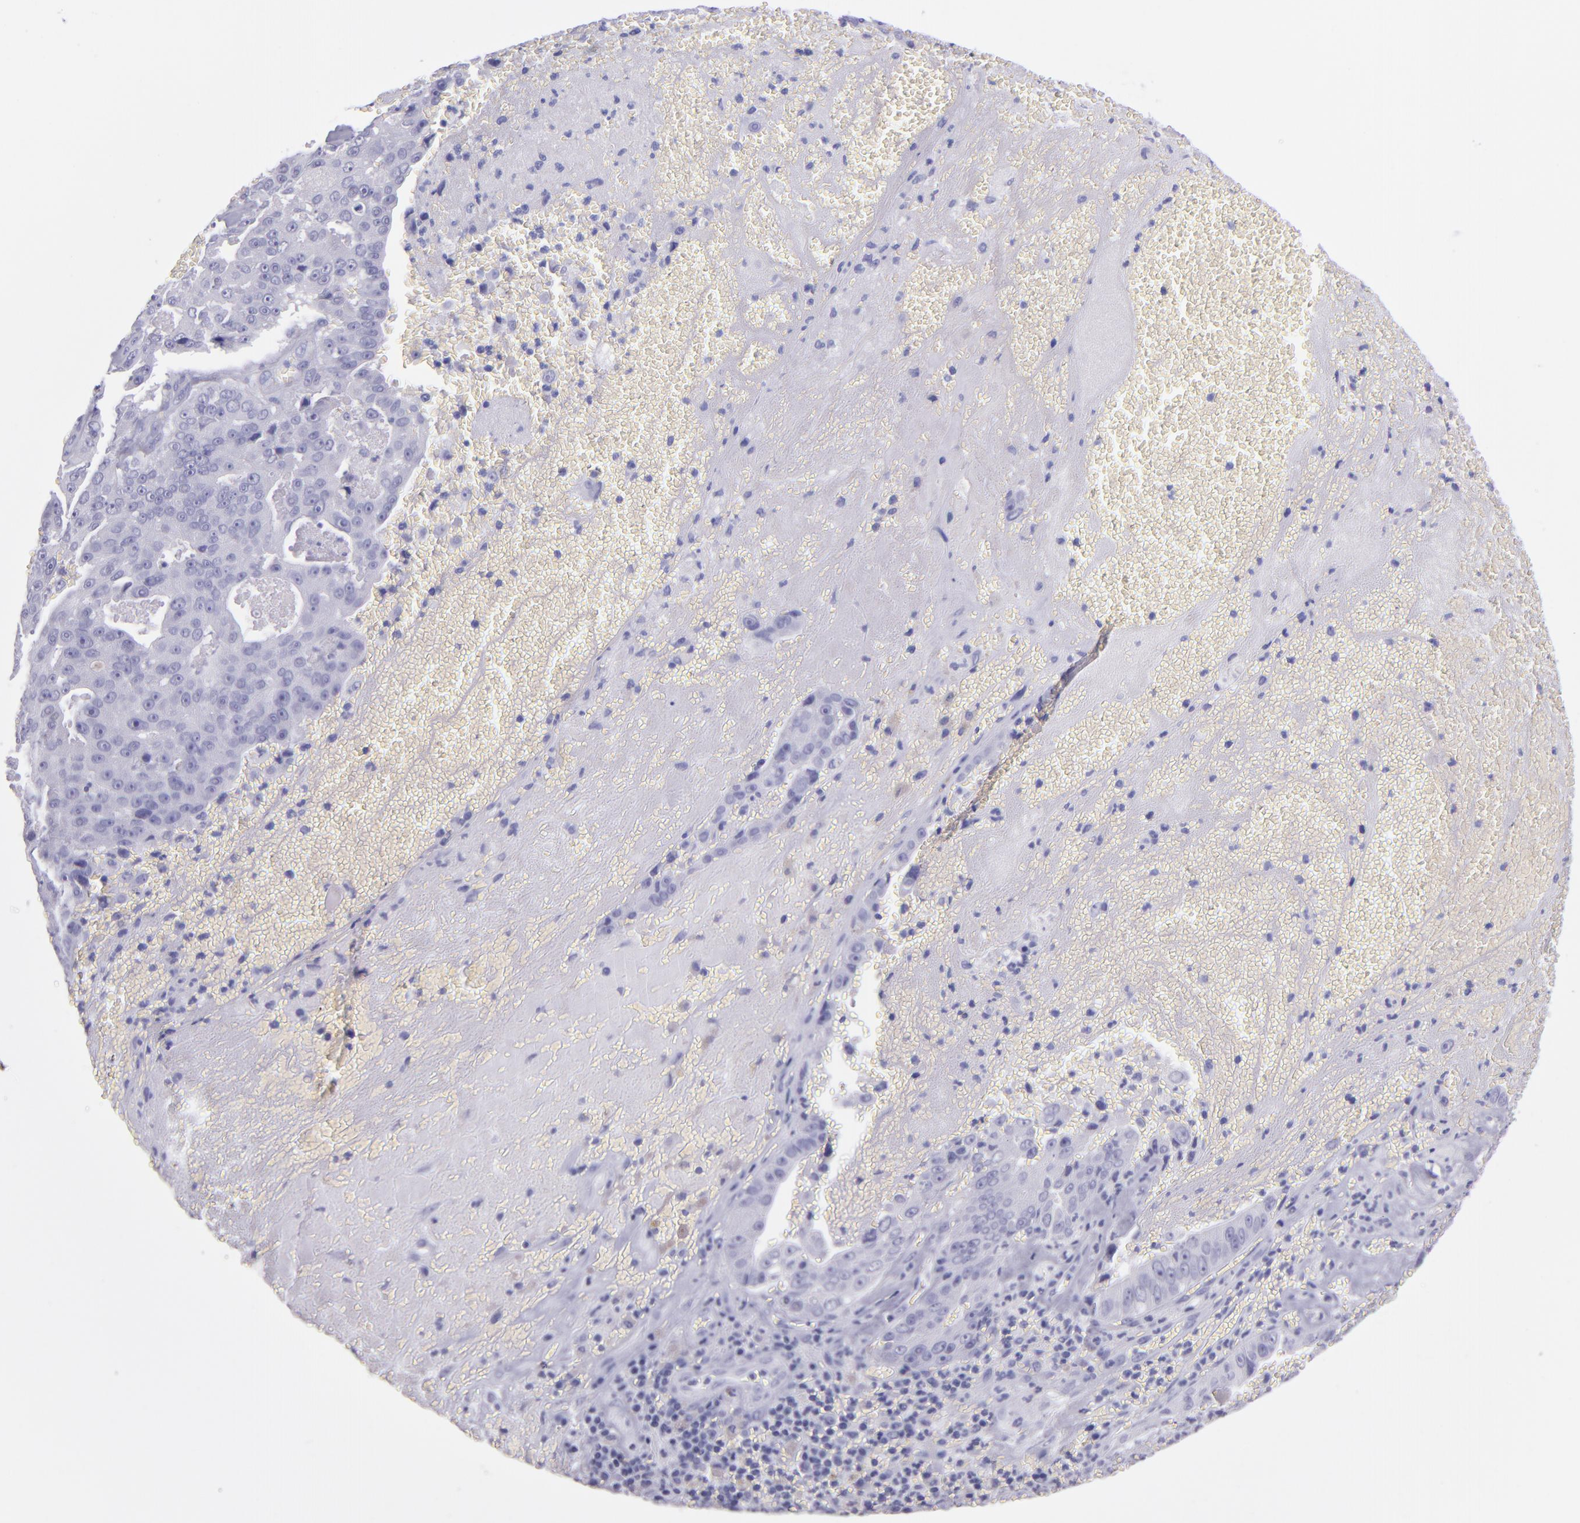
{"staining": {"intensity": "negative", "quantity": "none", "location": "none"}, "tissue": "liver cancer", "cell_type": "Tumor cells", "image_type": "cancer", "snomed": [{"axis": "morphology", "description": "Cholangiocarcinoma"}, {"axis": "topography", "description": "Liver"}], "caption": "Immunohistochemistry (IHC) histopathology image of liver cancer stained for a protein (brown), which reveals no staining in tumor cells.", "gene": "TNNT3", "patient": {"sex": "female", "age": 79}}